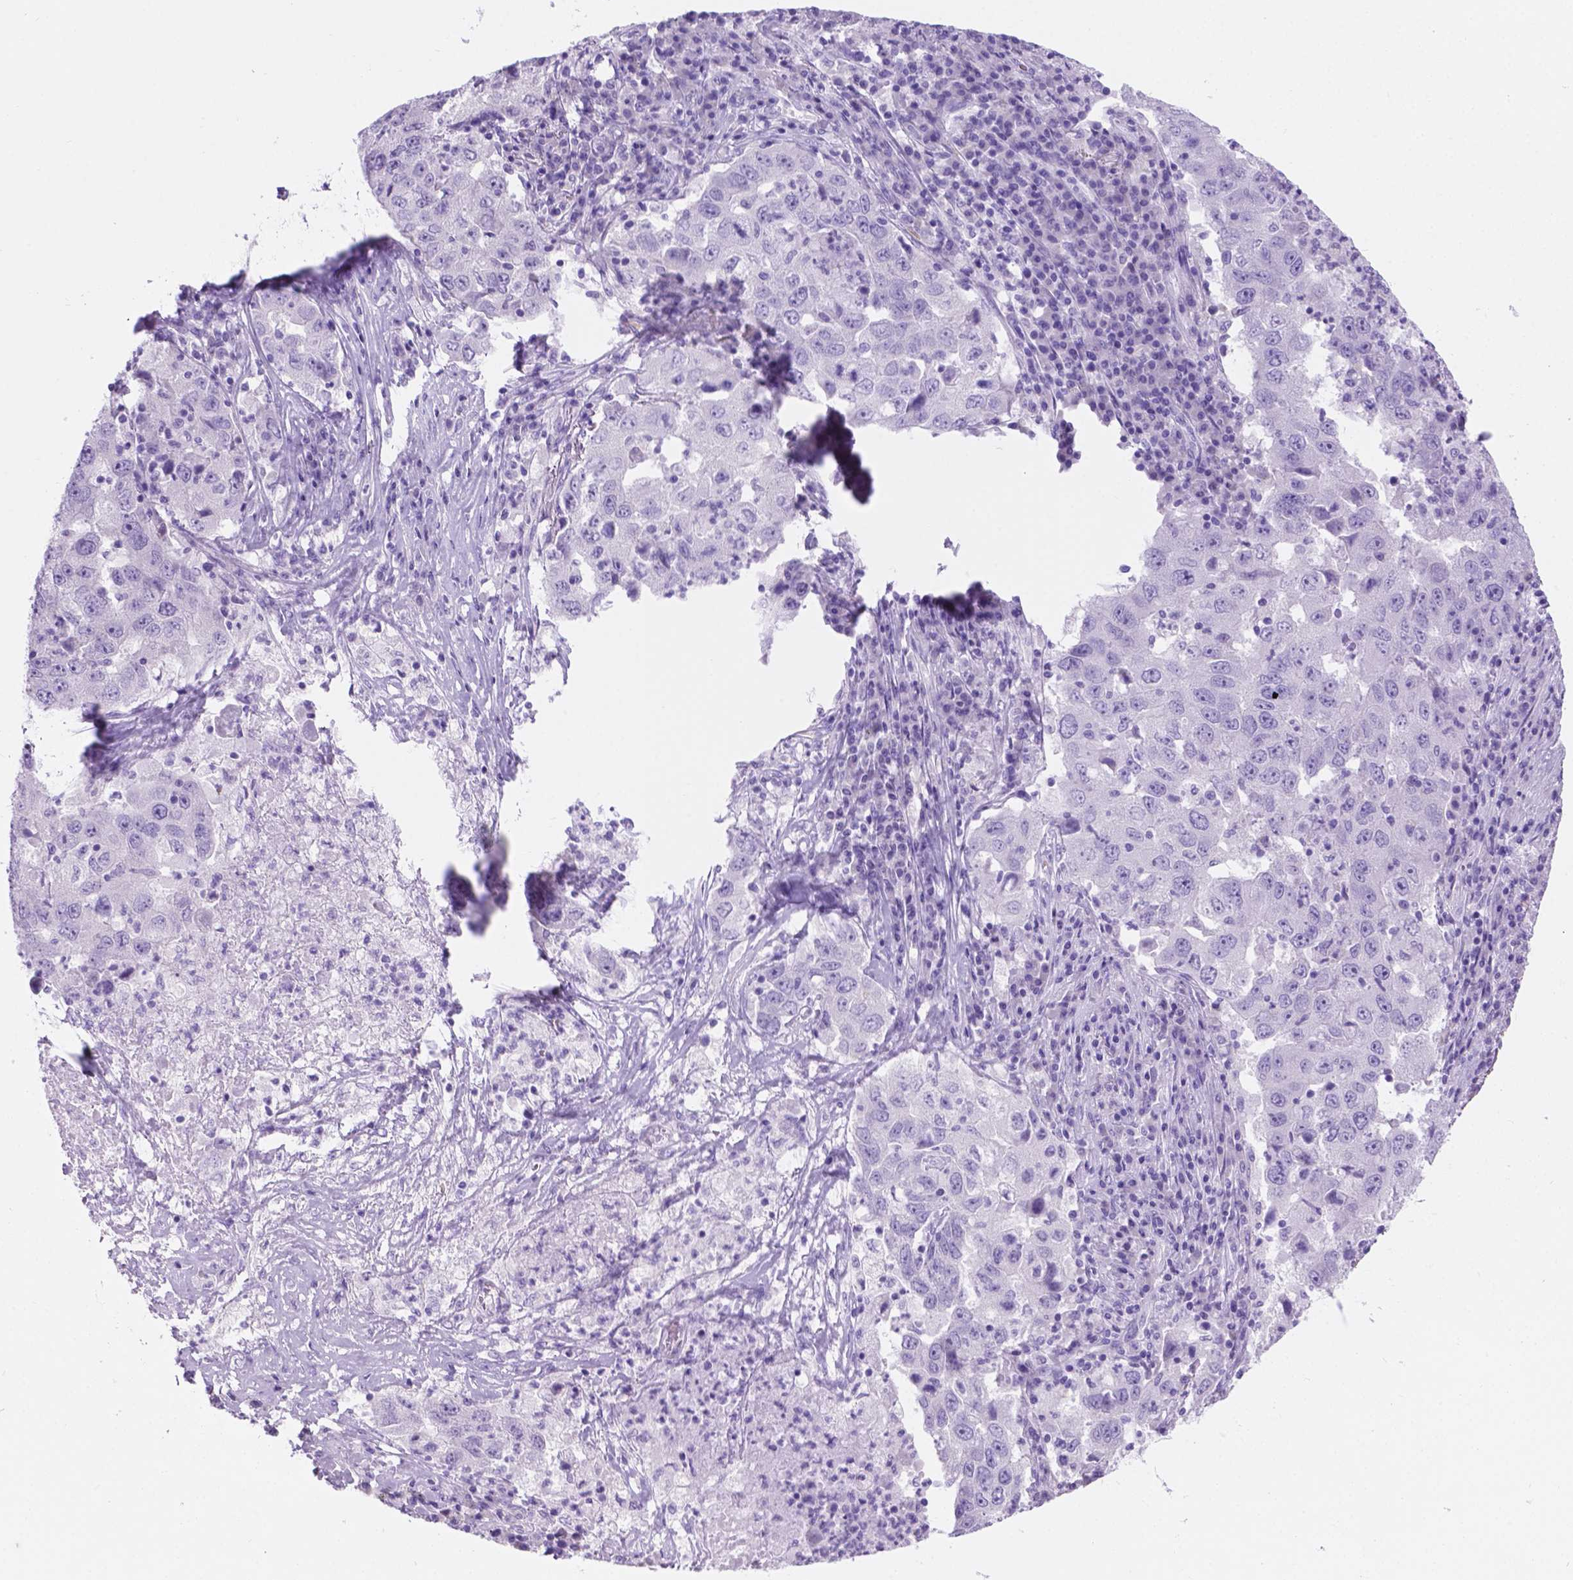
{"staining": {"intensity": "negative", "quantity": "none", "location": "none"}, "tissue": "lung cancer", "cell_type": "Tumor cells", "image_type": "cancer", "snomed": [{"axis": "morphology", "description": "Adenocarcinoma, NOS"}, {"axis": "topography", "description": "Lung"}], "caption": "Adenocarcinoma (lung) stained for a protein using immunohistochemistry (IHC) demonstrates no positivity tumor cells.", "gene": "GRIN2B", "patient": {"sex": "male", "age": 73}}